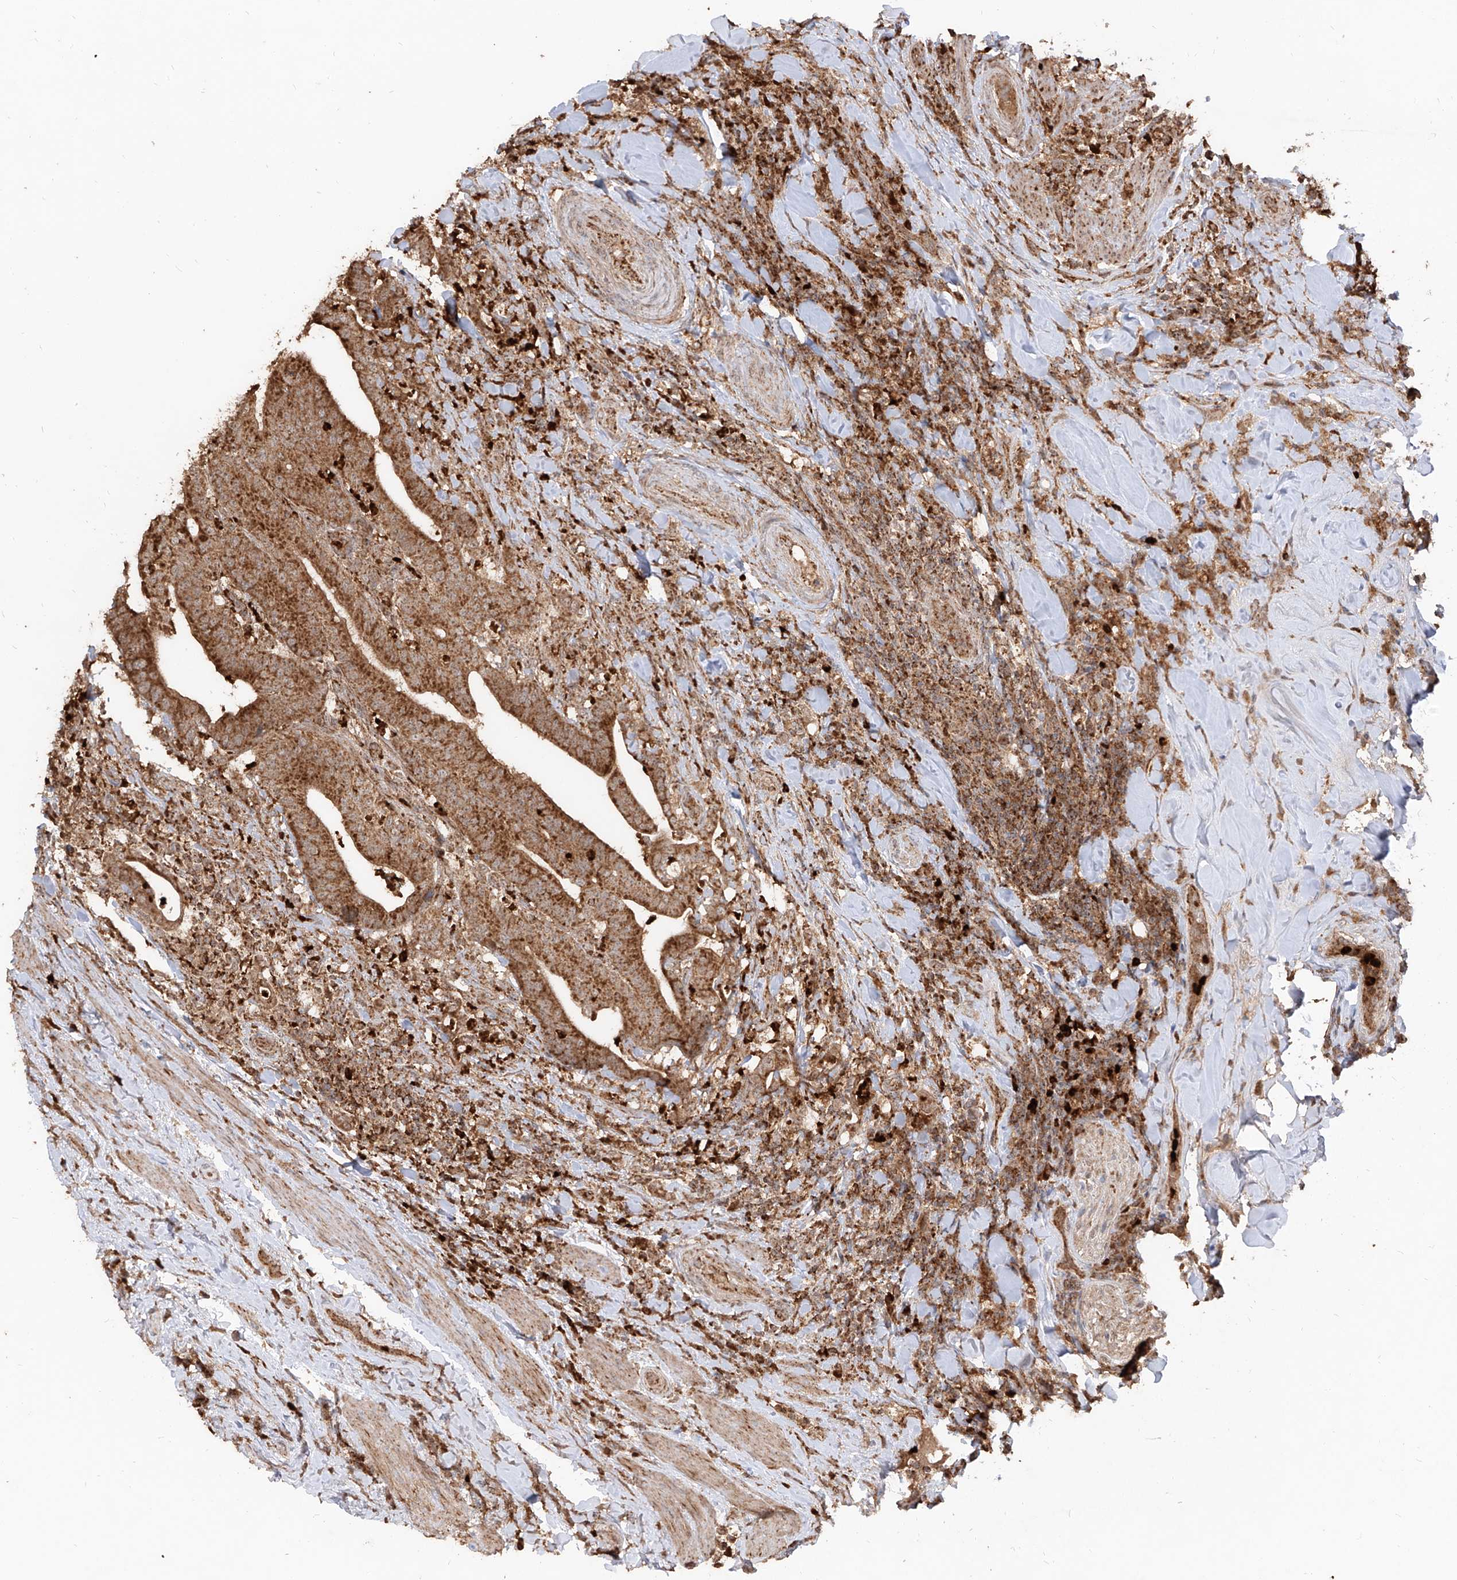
{"staining": {"intensity": "strong", "quantity": ">75%", "location": "cytoplasmic/membranous"}, "tissue": "colorectal cancer", "cell_type": "Tumor cells", "image_type": "cancer", "snomed": [{"axis": "morphology", "description": "Adenocarcinoma, NOS"}, {"axis": "topography", "description": "Colon"}], "caption": "Approximately >75% of tumor cells in human colorectal cancer (adenocarcinoma) reveal strong cytoplasmic/membranous protein expression as visualized by brown immunohistochemical staining.", "gene": "AIM2", "patient": {"sex": "female", "age": 66}}